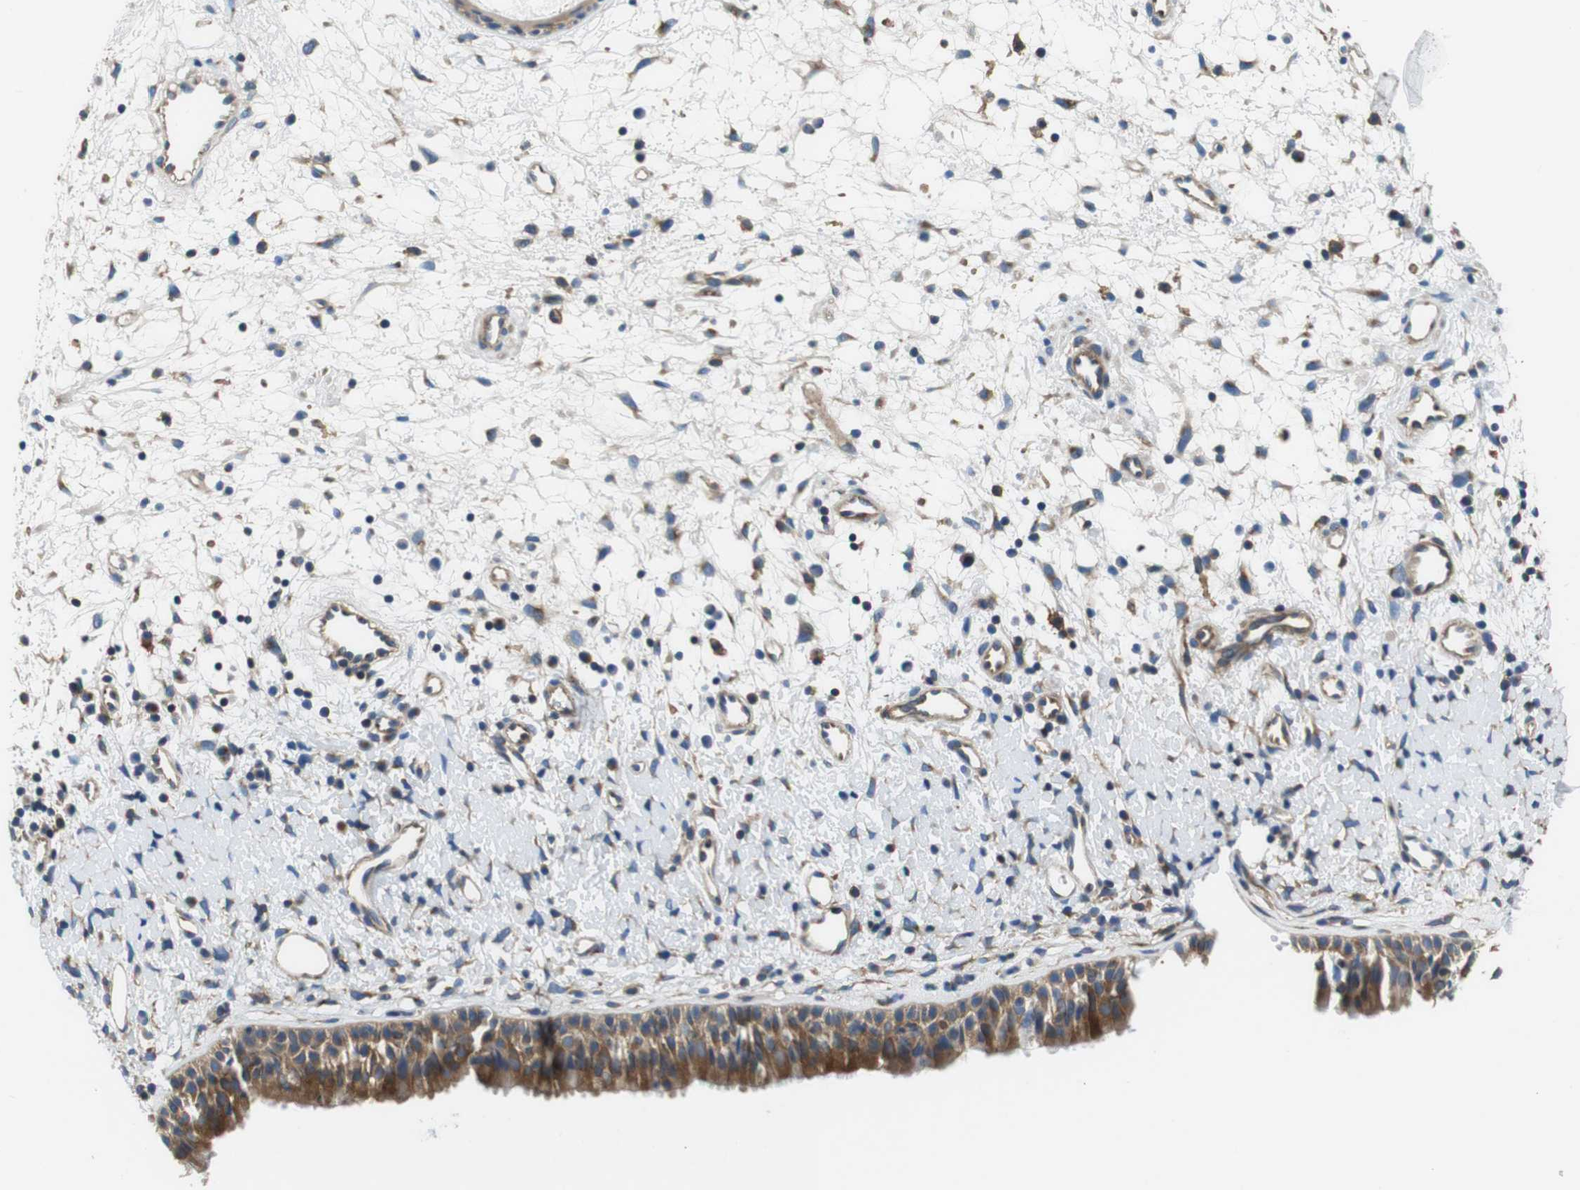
{"staining": {"intensity": "moderate", "quantity": ">75%", "location": "cytoplasmic/membranous"}, "tissue": "nasopharynx", "cell_type": "Respiratory epithelial cells", "image_type": "normal", "snomed": [{"axis": "morphology", "description": "Normal tissue, NOS"}, {"axis": "topography", "description": "Nasopharynx"}], "caption": "Benign nasopharynx demonstrates moderate cytoplasmic/membranous staining in about >75% of respiratory epithelial cells, visualized by immunohistochemistry. The staining is performed using DAB (3,3'-diaminobenzidine) brown chromogen to label protein expression. The nuclei are counter-stained blue using hematoxylin.", "gene": "DENND4C", "patient": {"sex": "male", "age": 22}}